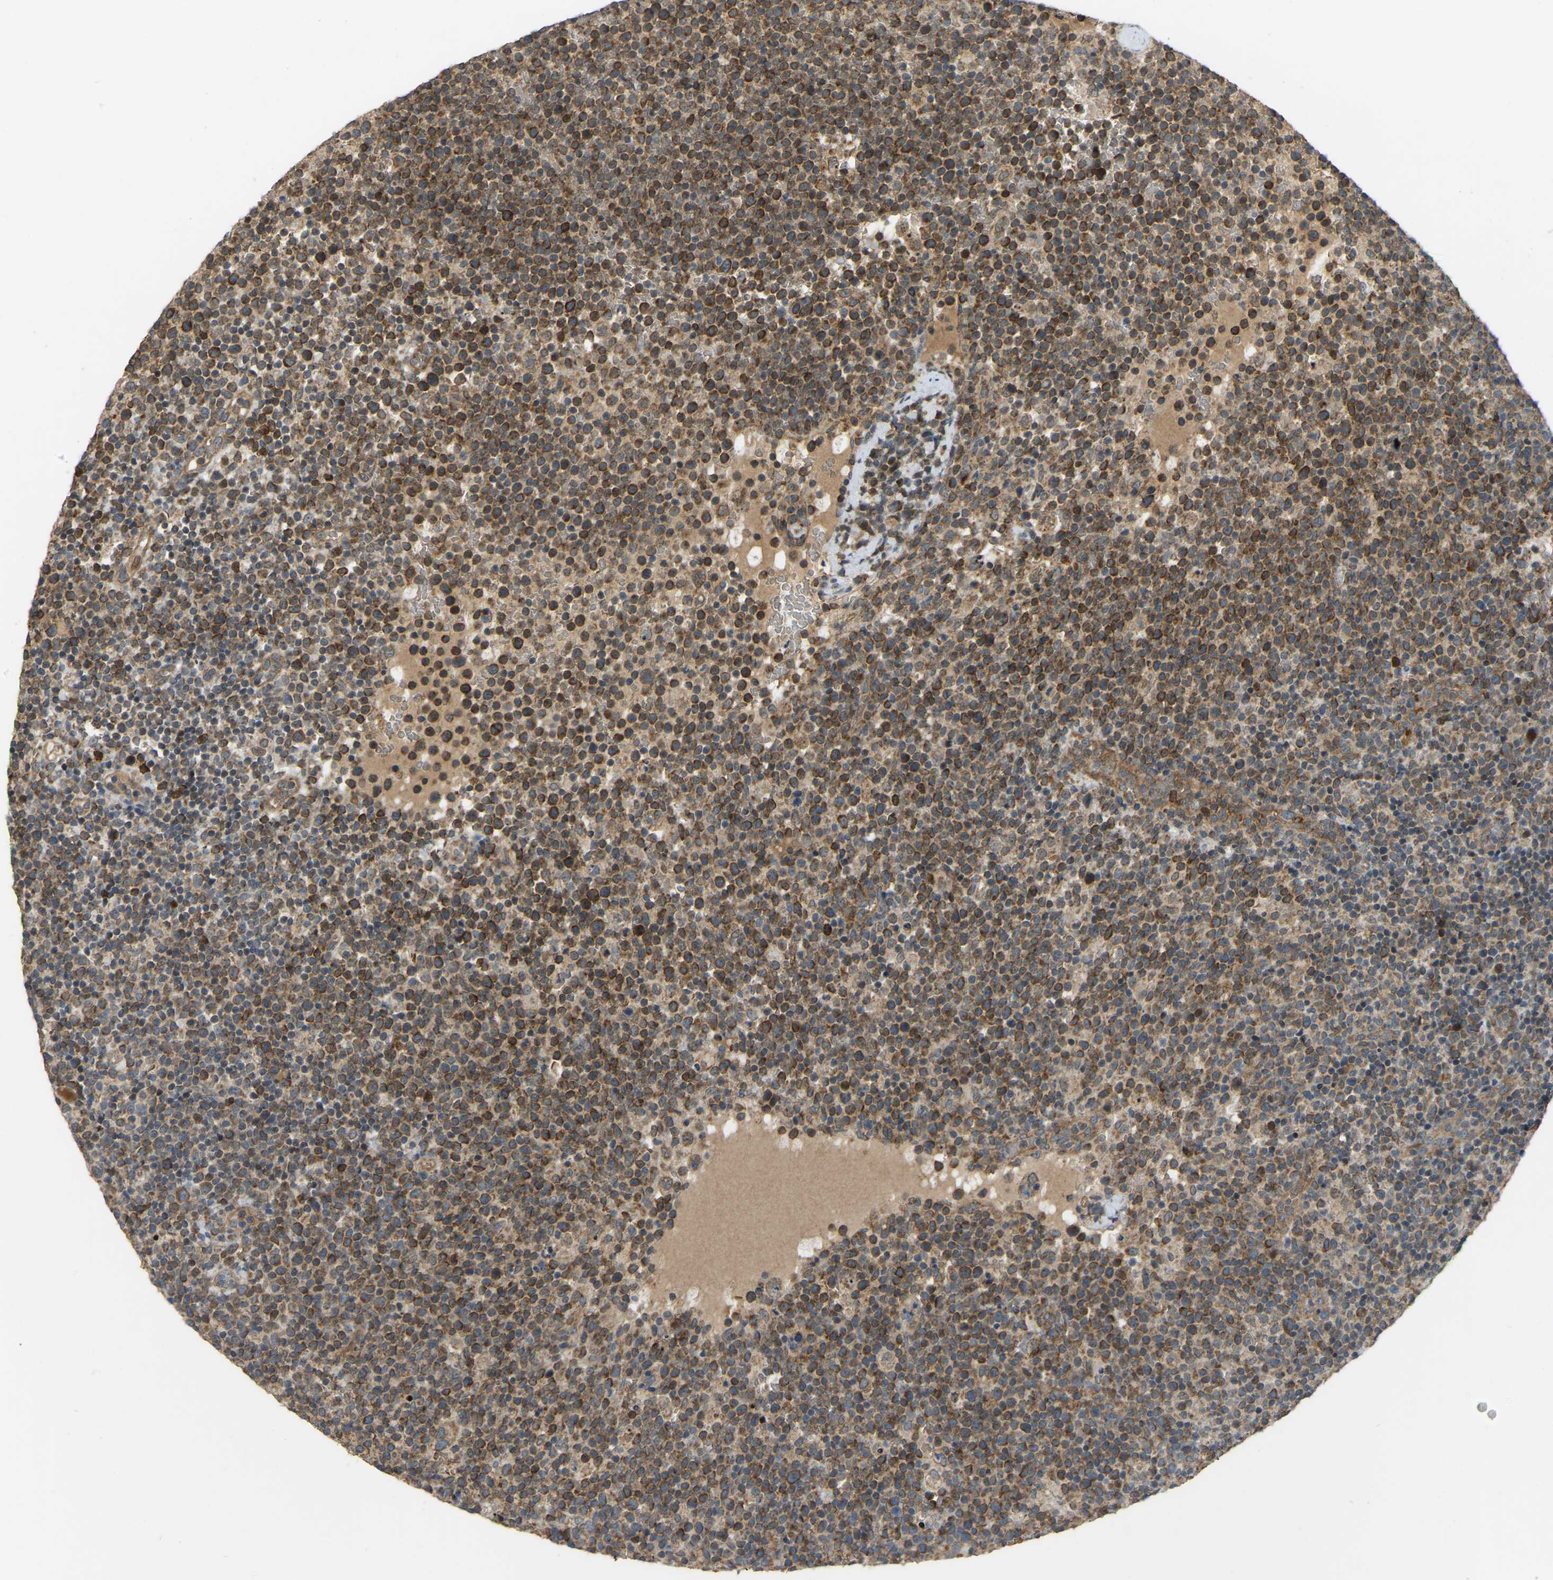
{"staining": {"intensity": "strong", "quantity": ">75%", "location": "cytoplasmic/membranous"}, "tissue": "lymphoma", "cell_type": "Tumor cells", "image_type": "cancer", "snomed": [{"axis": "morphology", "description": "Malignant lymphoma, non-Hodgkin's type, High grade"}, {"axis": "topography", "description": "Lymph node"}], "caption": "A micrograph of human lymphoma stained for a protein demonstrates strong cytoplasmic/membranous brown staining in tumor cells. (DAB (3,3'-diaminobenzidine) = brown stain, brightfield microscopy at high magnification).", "gene": "C21orf91", "patient": {"sex": "male", "age": 61}}